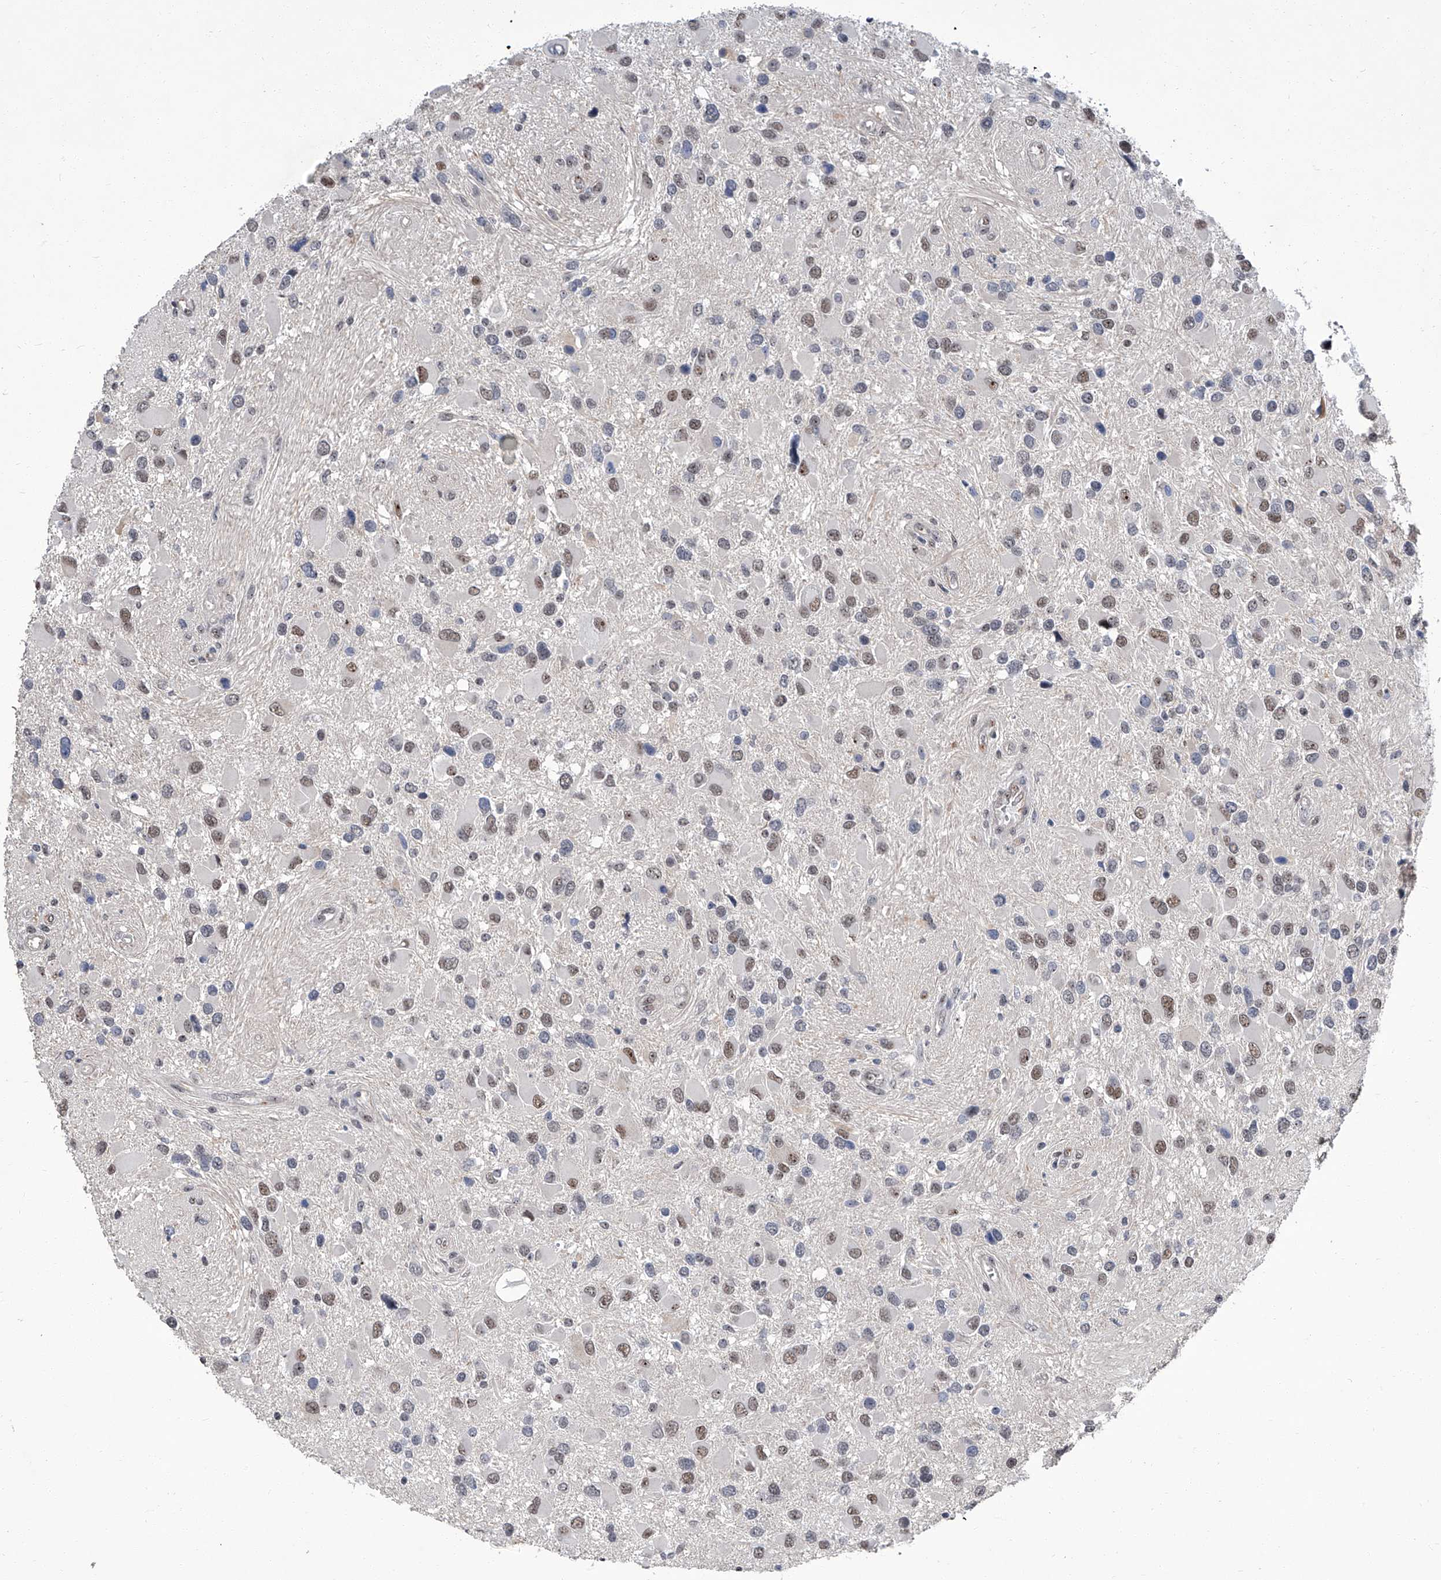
{"staining": {"intensity": "weak", "quantity": "25%-75%", "location": "nuclear"}, "tissue": "glioma", "cell_type": "Tumor cells", "image_type": "cancer", "snomed": [{"axis": "morphology", "description": "Glioma, malignant, High grade"}, {"axis": "topography", "description": "Brain"}], "caption": "Immunohistochemical staining of malignant glioma (high-grade) displays low levels of weak nuclear protein positivity in approximately 25%-75% of tumor cells. (brown staining indicates protein expression, while blue staining denotes nuclei).", "gene": "CMTR1", "patient": {"sex": "male", "age": 53}}